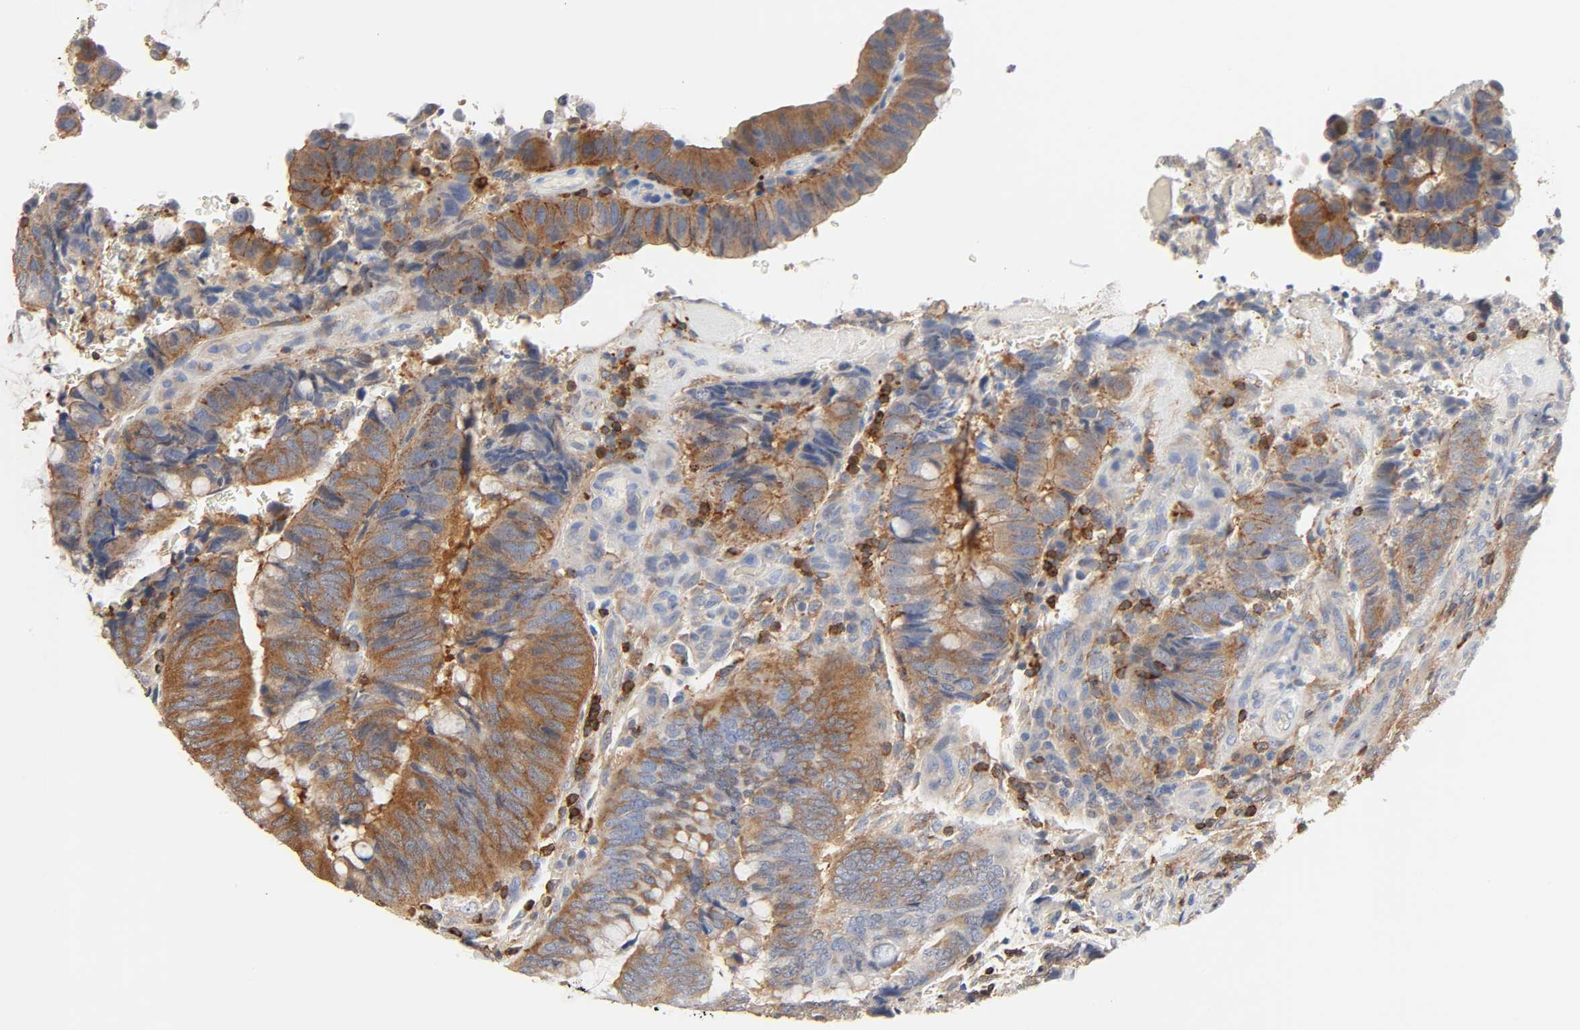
{"staining": {"intensity": "strong", "quantity": ">75%", "location": "cytoplasmic/membranous"}, "tissue": "colorectal cancer", "cell_type": "Tumor cells", "image_type": "cancer", "snomed": [{"axis": "morphology", "description": "Normal tissue, NOS"}, {"axis": "morphology", "description": "Adenocarcinoma, NOS"}, {"axis": "topography", "description": "Rectum"}, {"axis": "topography", "description": "Peripheral nerve tissue"}], "caption": "High-magnification brightfield microscopy of colorectal cancer (adenocarcinoma) stained with DAB (3,3'-diaminobenzidine) (brown) and counterstained with hematoxylin (blue). tumor cells exhibit strong cytoplasmic/membranous positivity is appreciated in approximately>75% of cells.", "gene": "BIN1", "patient": {"sex": "male", "age": 92}}